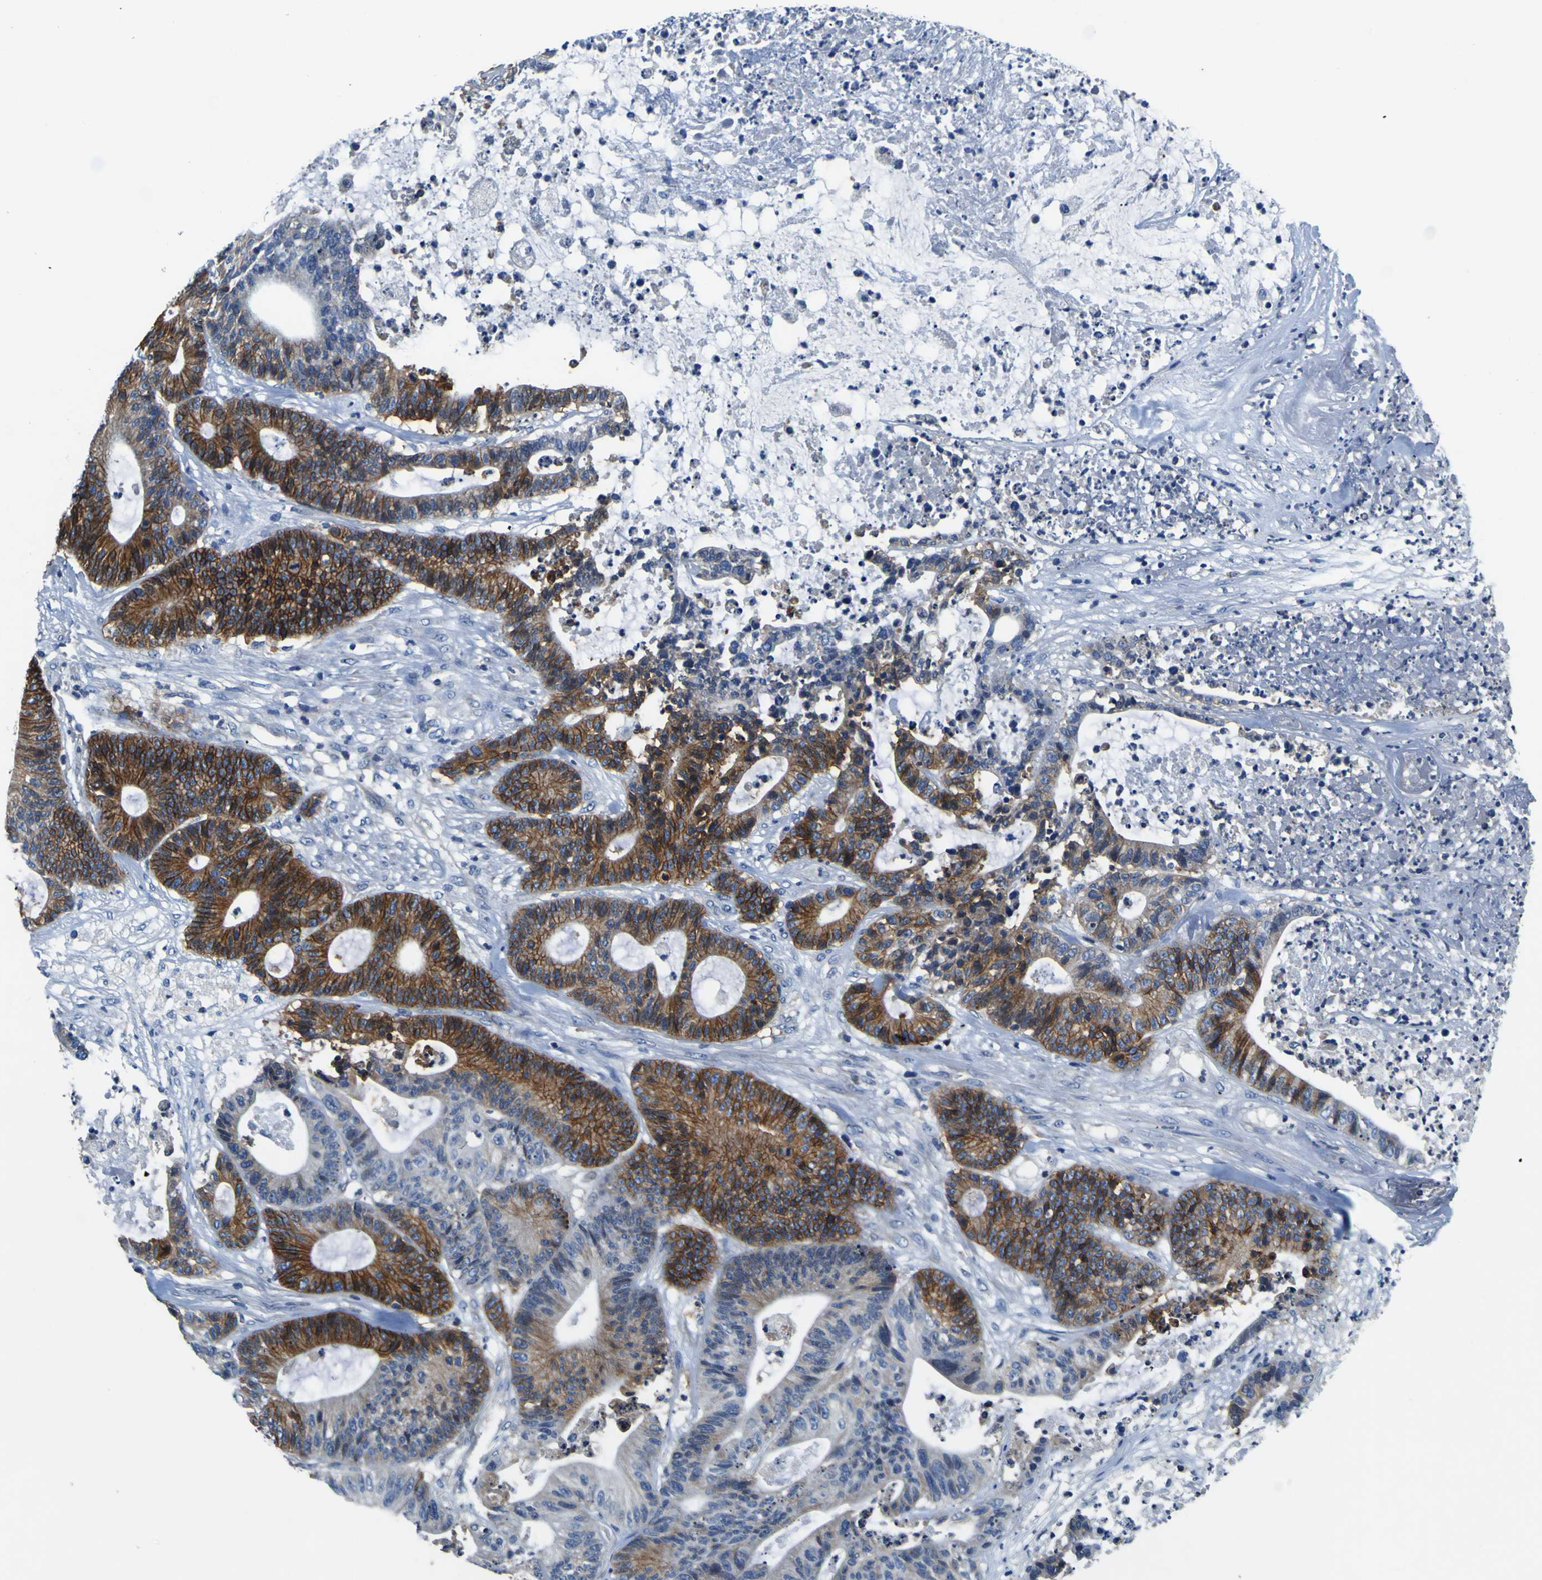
{"staining": {"intensity": "strong", "quantity": "25%-75%", "location": "cytoplasmic/membranous"}, "tissue": "colorectal cancer", "cell_type": "Tumor cells", "image_type": "cancer", "snomed": [{"axis": "morphology", "description": "Adenocarcinoma, NOS"}, {"axis": "topography", "description": "Colon"}], "caption": "Brown immunohistochemical staining in human colorectal adenocarcinoma displays strong cytoplasmic/membranous staining in about 25%-75% of tumor cells.", "gene": "EPHB4", "patient": {"sex": "female", "age": 84}}